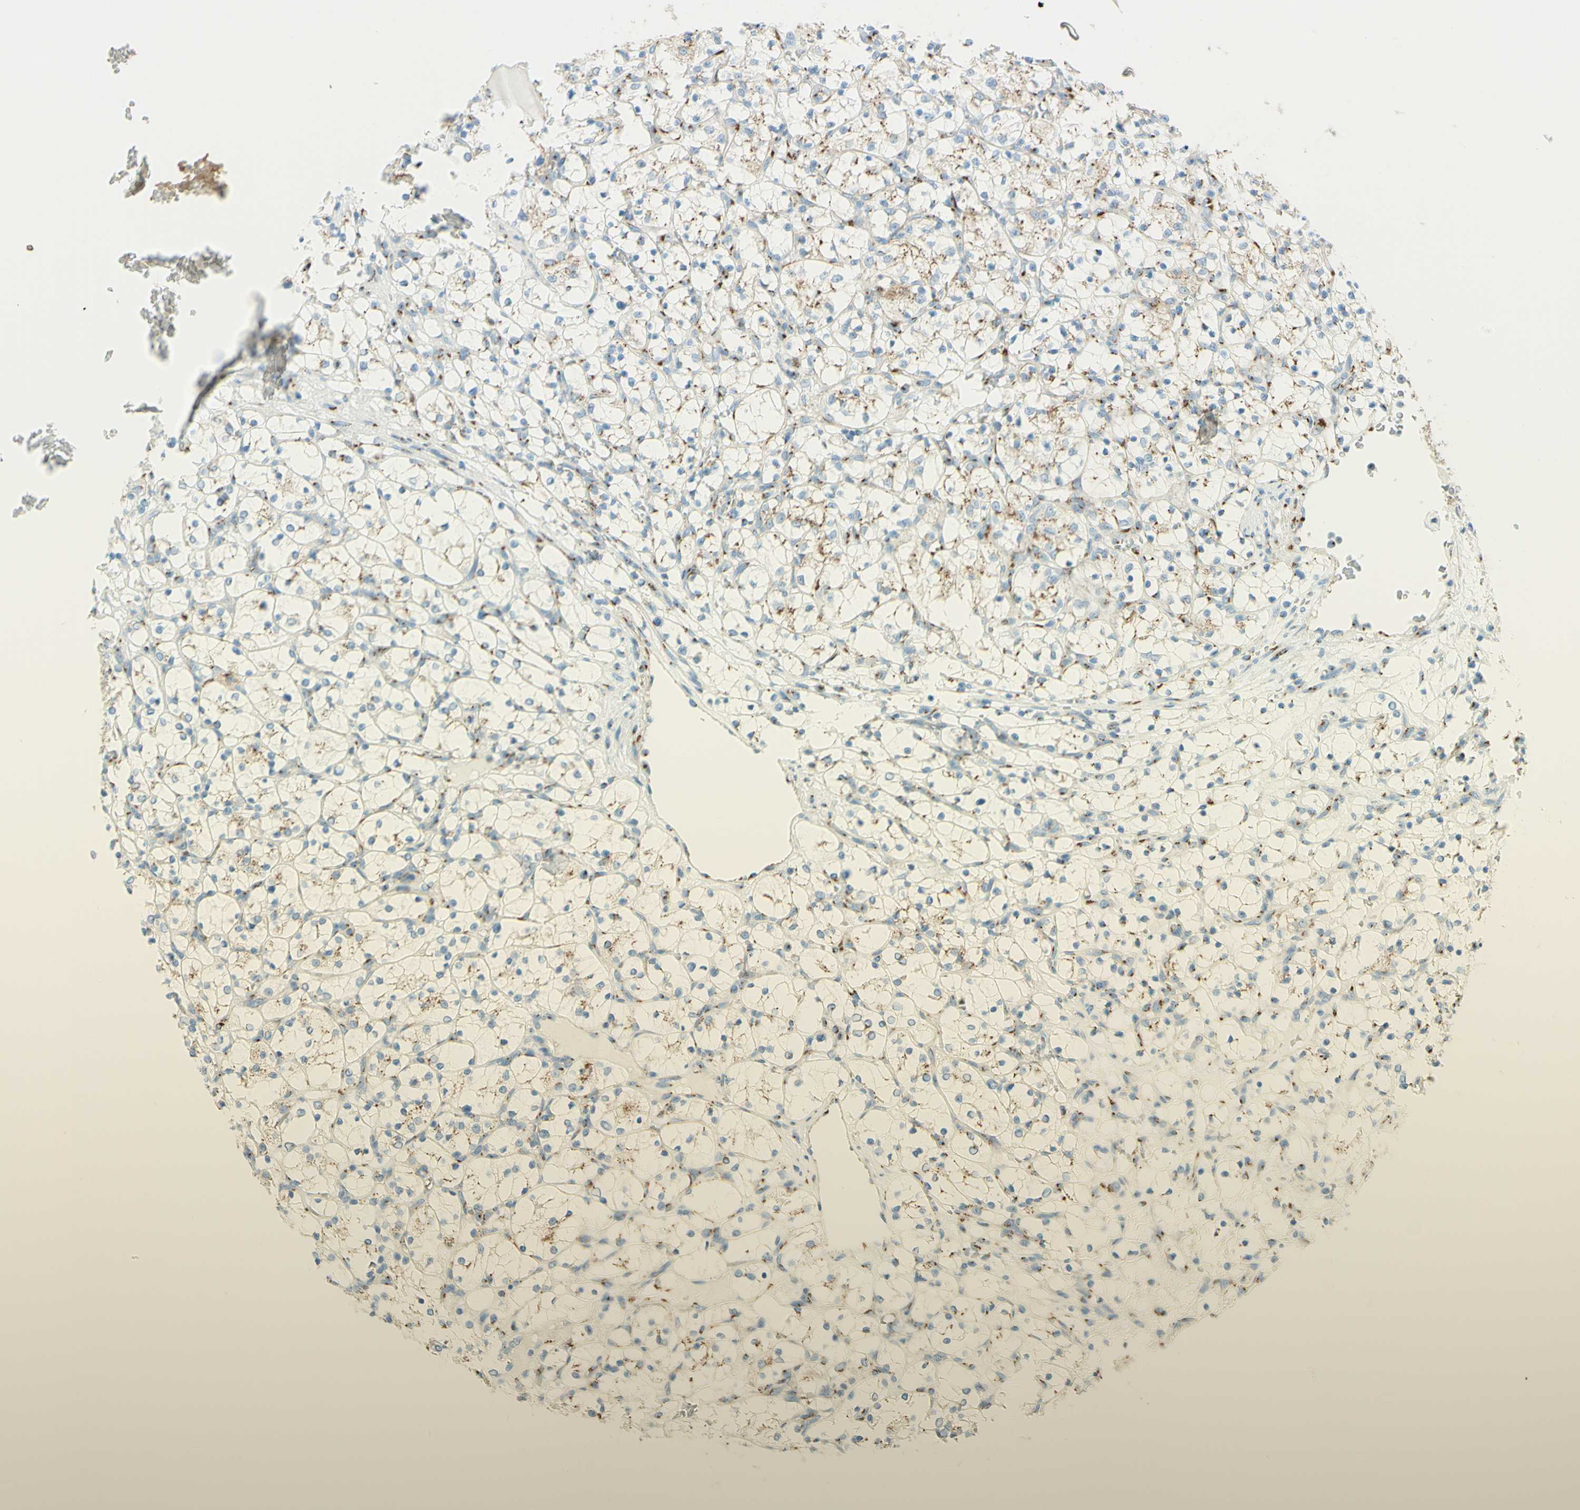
{"staining": {"intensity": "moderate", "quantity": "<25%", "location": "cytoplasmic/membranous"}, "tissue": "renal cancer", "cell_type": "Tumor cells", "image_type": "cancer", "snomed": [{"axis": "morphology", "description": "Adenocarcinoma, NOS"}, {"axis": "topography", "description": "Kidney"}], "caption": "Immunohistochemical staining of renal cancer displays moderate cytoplasmic/membranous protein expression in approximately <25% of tumor cells.", "gene": "GOLGB1", "patient": {"sex": "female", "age": 69}}